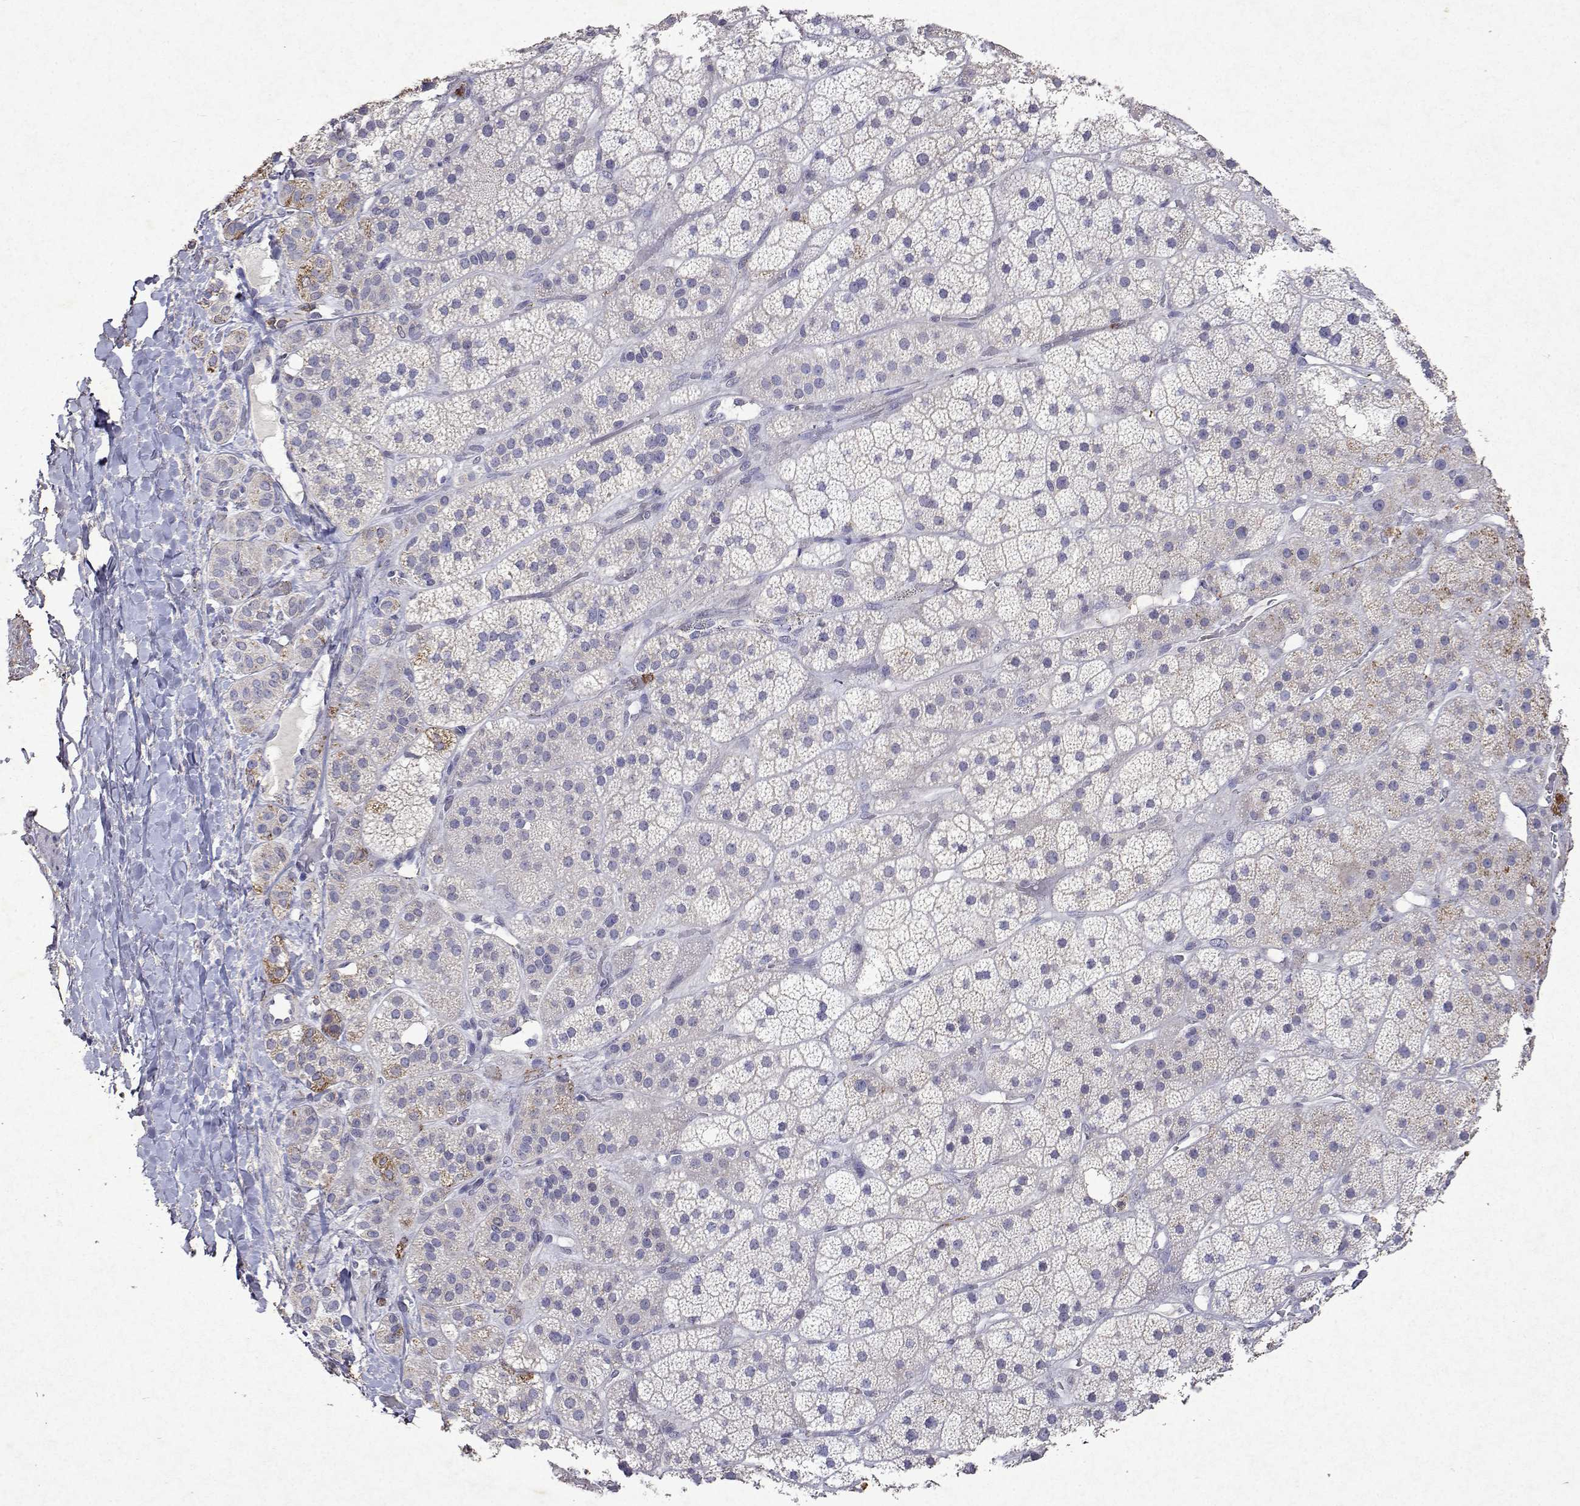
{"staining": {"intensity": "moderate", "quantity": "<25%", "location": "cytoplasmic/membranous"}, "tissue": "adrenal gland", "cell_type": "Glandular cells", "image_type": "normal", "snomed": [{"axis": "morphology", "description": "Normal tissue, NOS"}, {"axis": "topography", "description": "Adrenal gland"}], "caption": "Brown immunohistochemical staining in unremarkable adrenal gland exhibits moderate cytoplasmic/membranous staining in about <25% of glandular cells. Immunohistochemistry (ihc) stains the protein in brown and the nuclei are stained blue.", "gene": "DUSP28", "patient": {"sex": "male", "age": 57}}